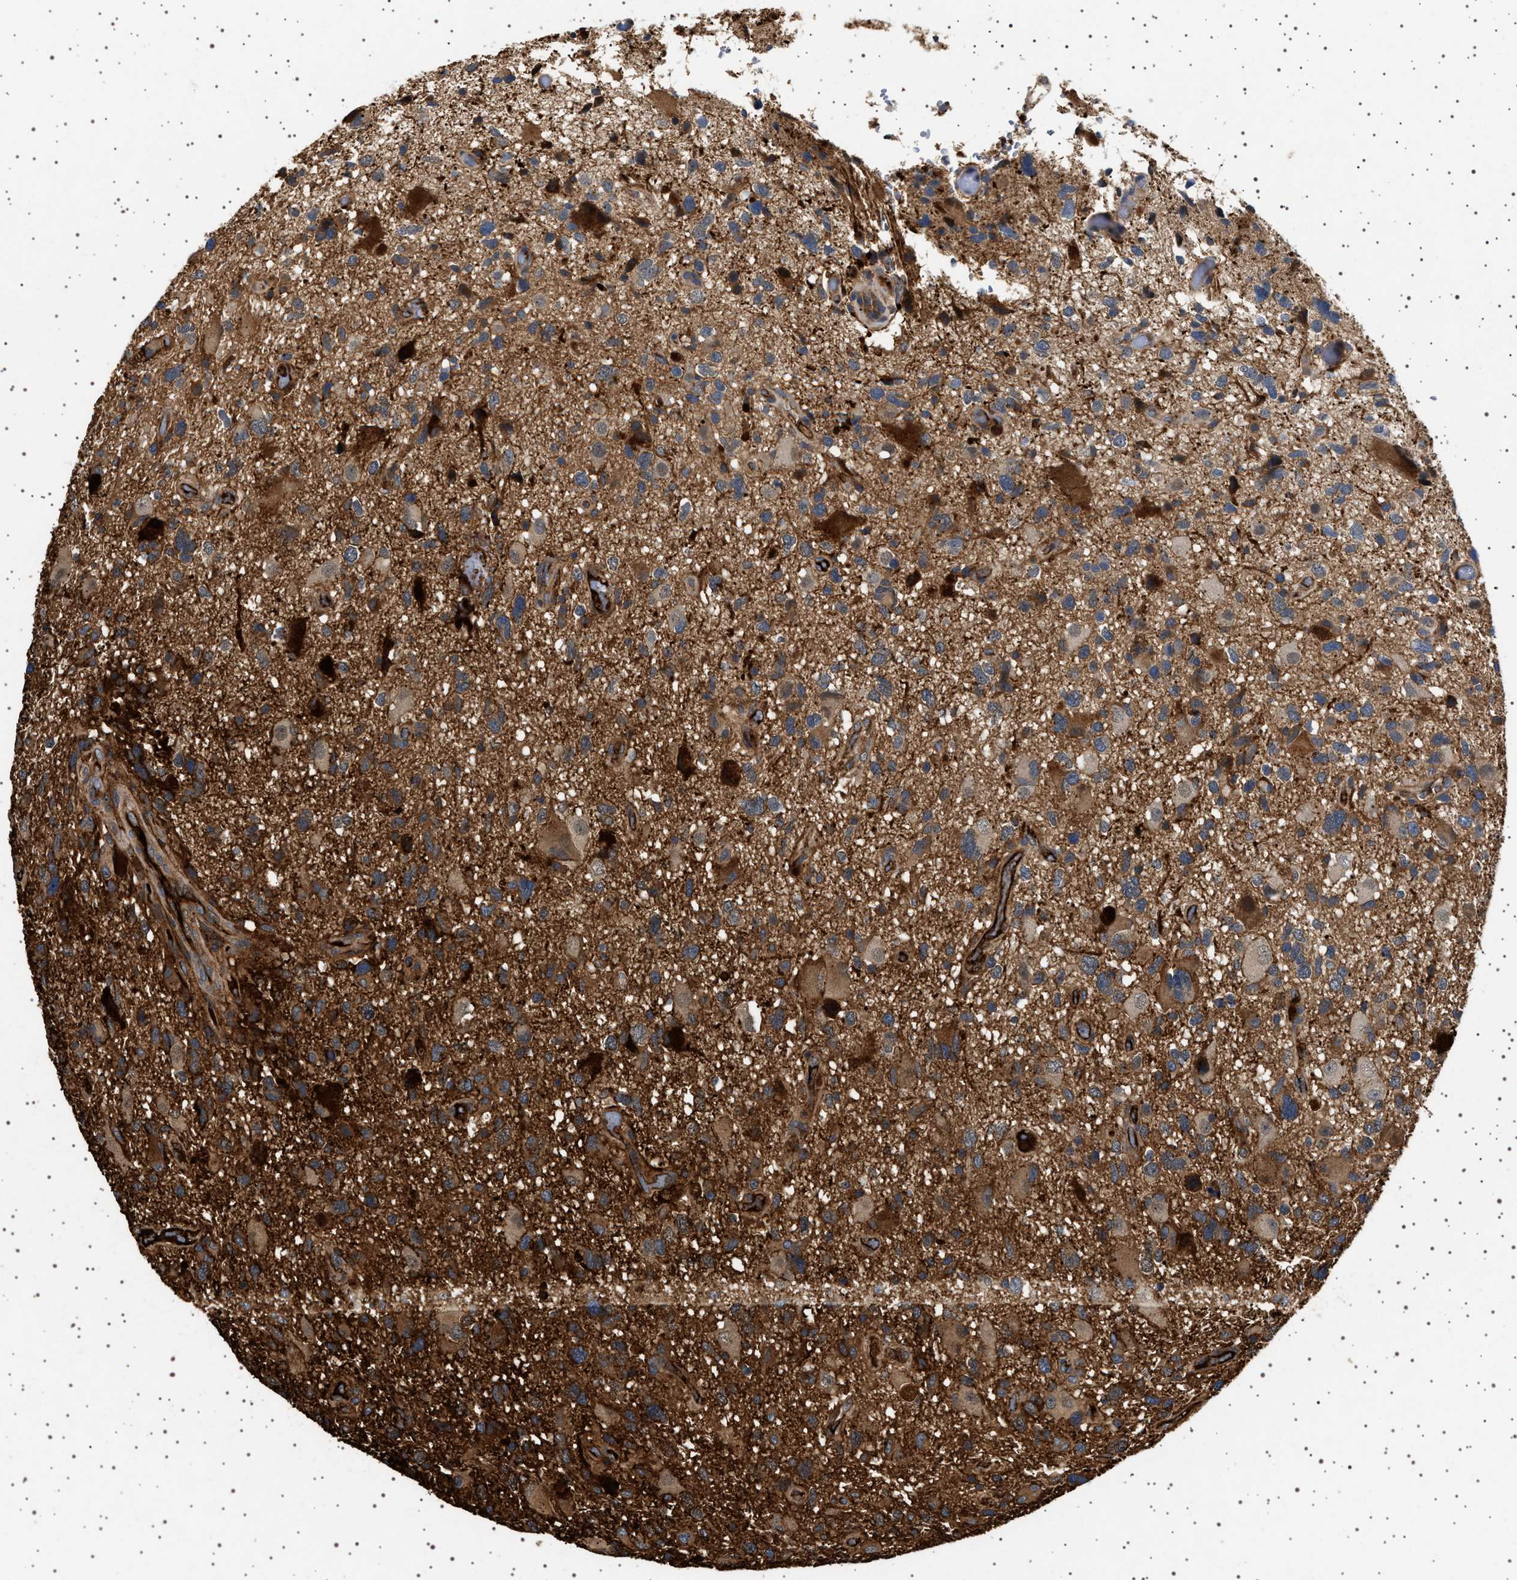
{"staining": {"intensity": "strong", "quantity": ">75%", "location": "cytoplasmic/membranous"}, "tissue": "glioma", "cell_type": "Tumor cells", "image_type": "cancer", "snomed": [{"axis": "morphology", "description": "Glioma, malignant, High grade"}, {"axis": "topography", "description": "Brain"}], "caption": "Tumor cells demonstrate high levels of strong cytoplasmic/membranous expression in about >75% of cells in human malignant glioma (high-grade).", "gene": "FICD", "patient": {"sex": "male", "age": 33}}